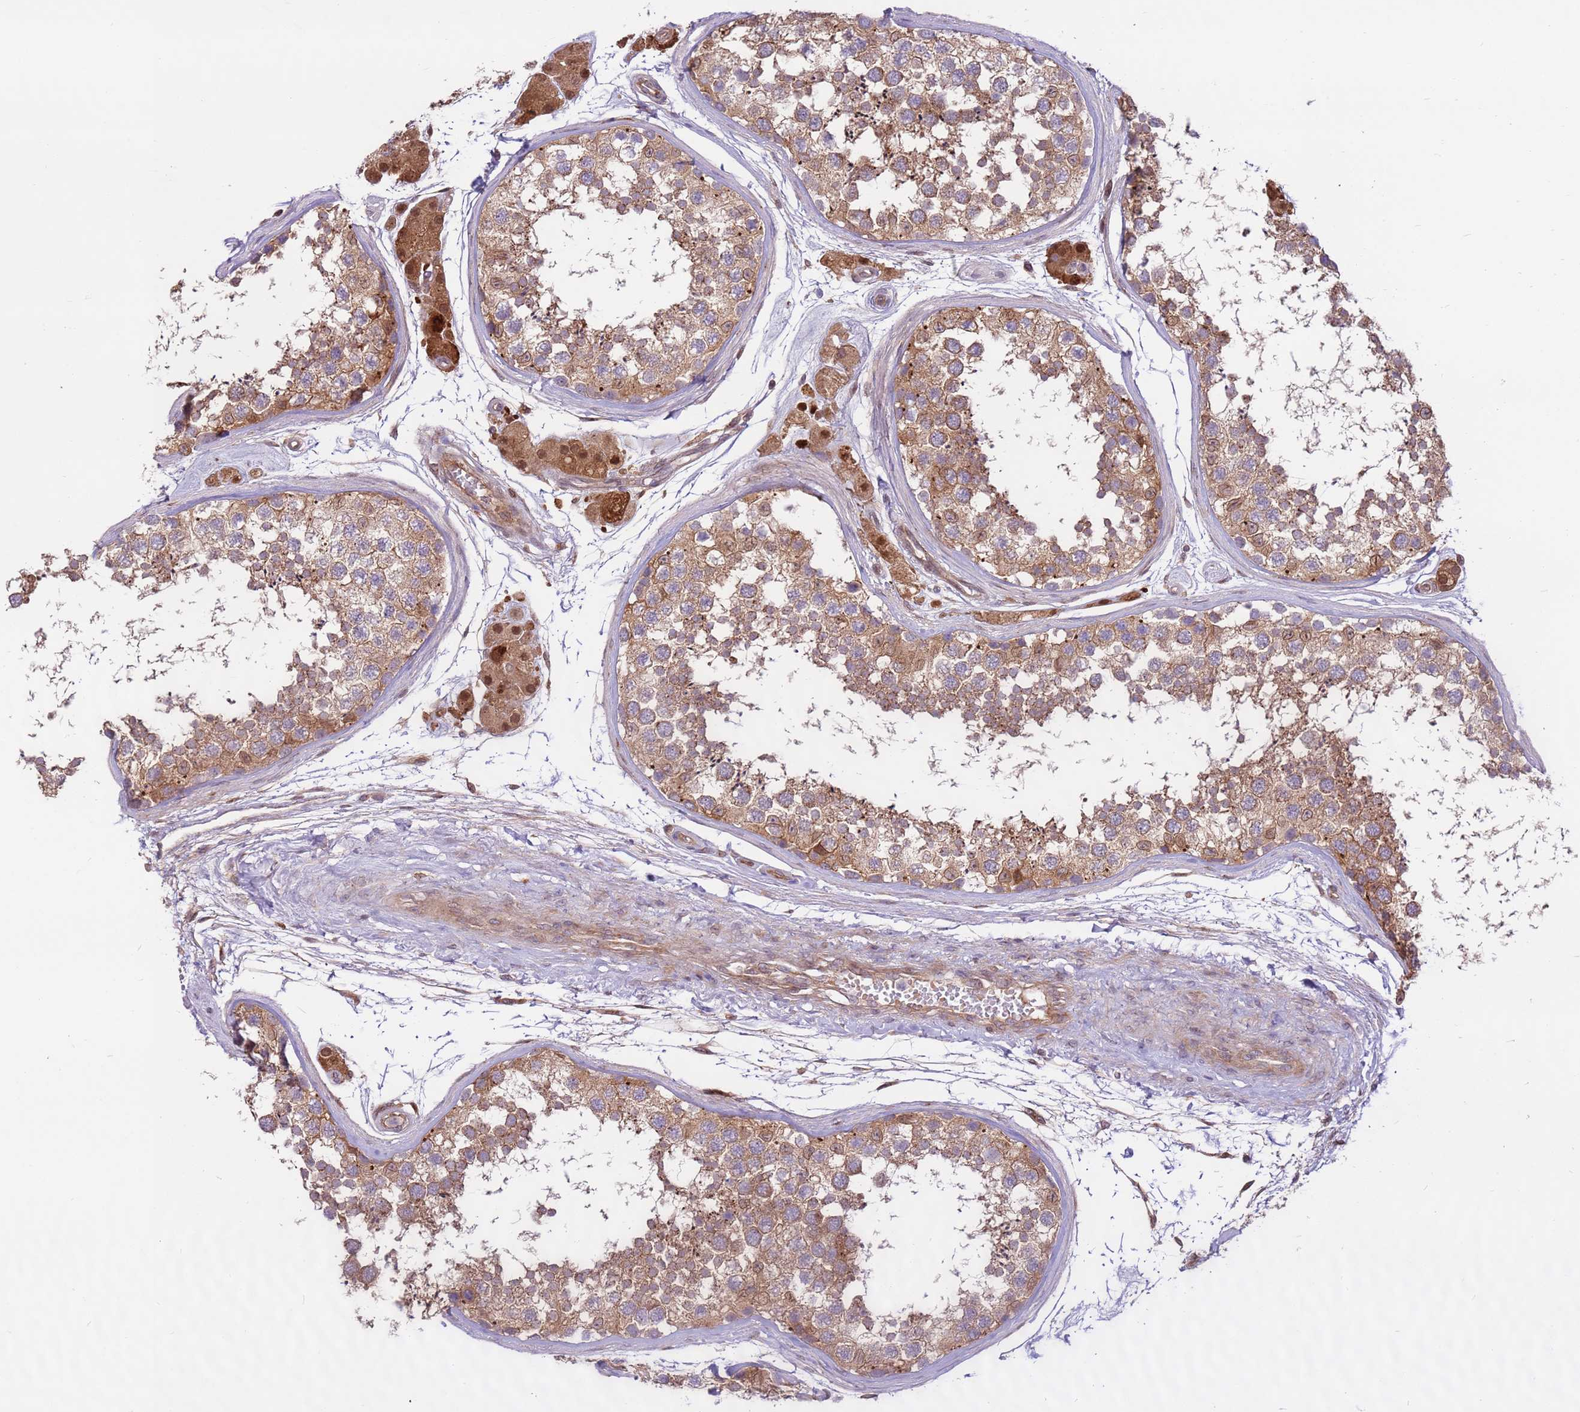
{"staining": {"intensity": "moderate", "quantity": ">75%", "location": "cytoplasmic/membranous"}, "tissue": "testis", "cell_type": "Cells in seminiferous ducts", "image_type": "normal", "snomed": [{"axis": "morphology", "description": "Normal tissue, NOS"}, {"axis": "topography", "description": "Testis"}], "caption": "Testis stained with IHC exhibits moderate cytoplasmic/membranous staining in approximately >75% of cells in seminiferous ducts.", "gene": "DDX19B", "patient": {"sex": "male", "age": 56}}